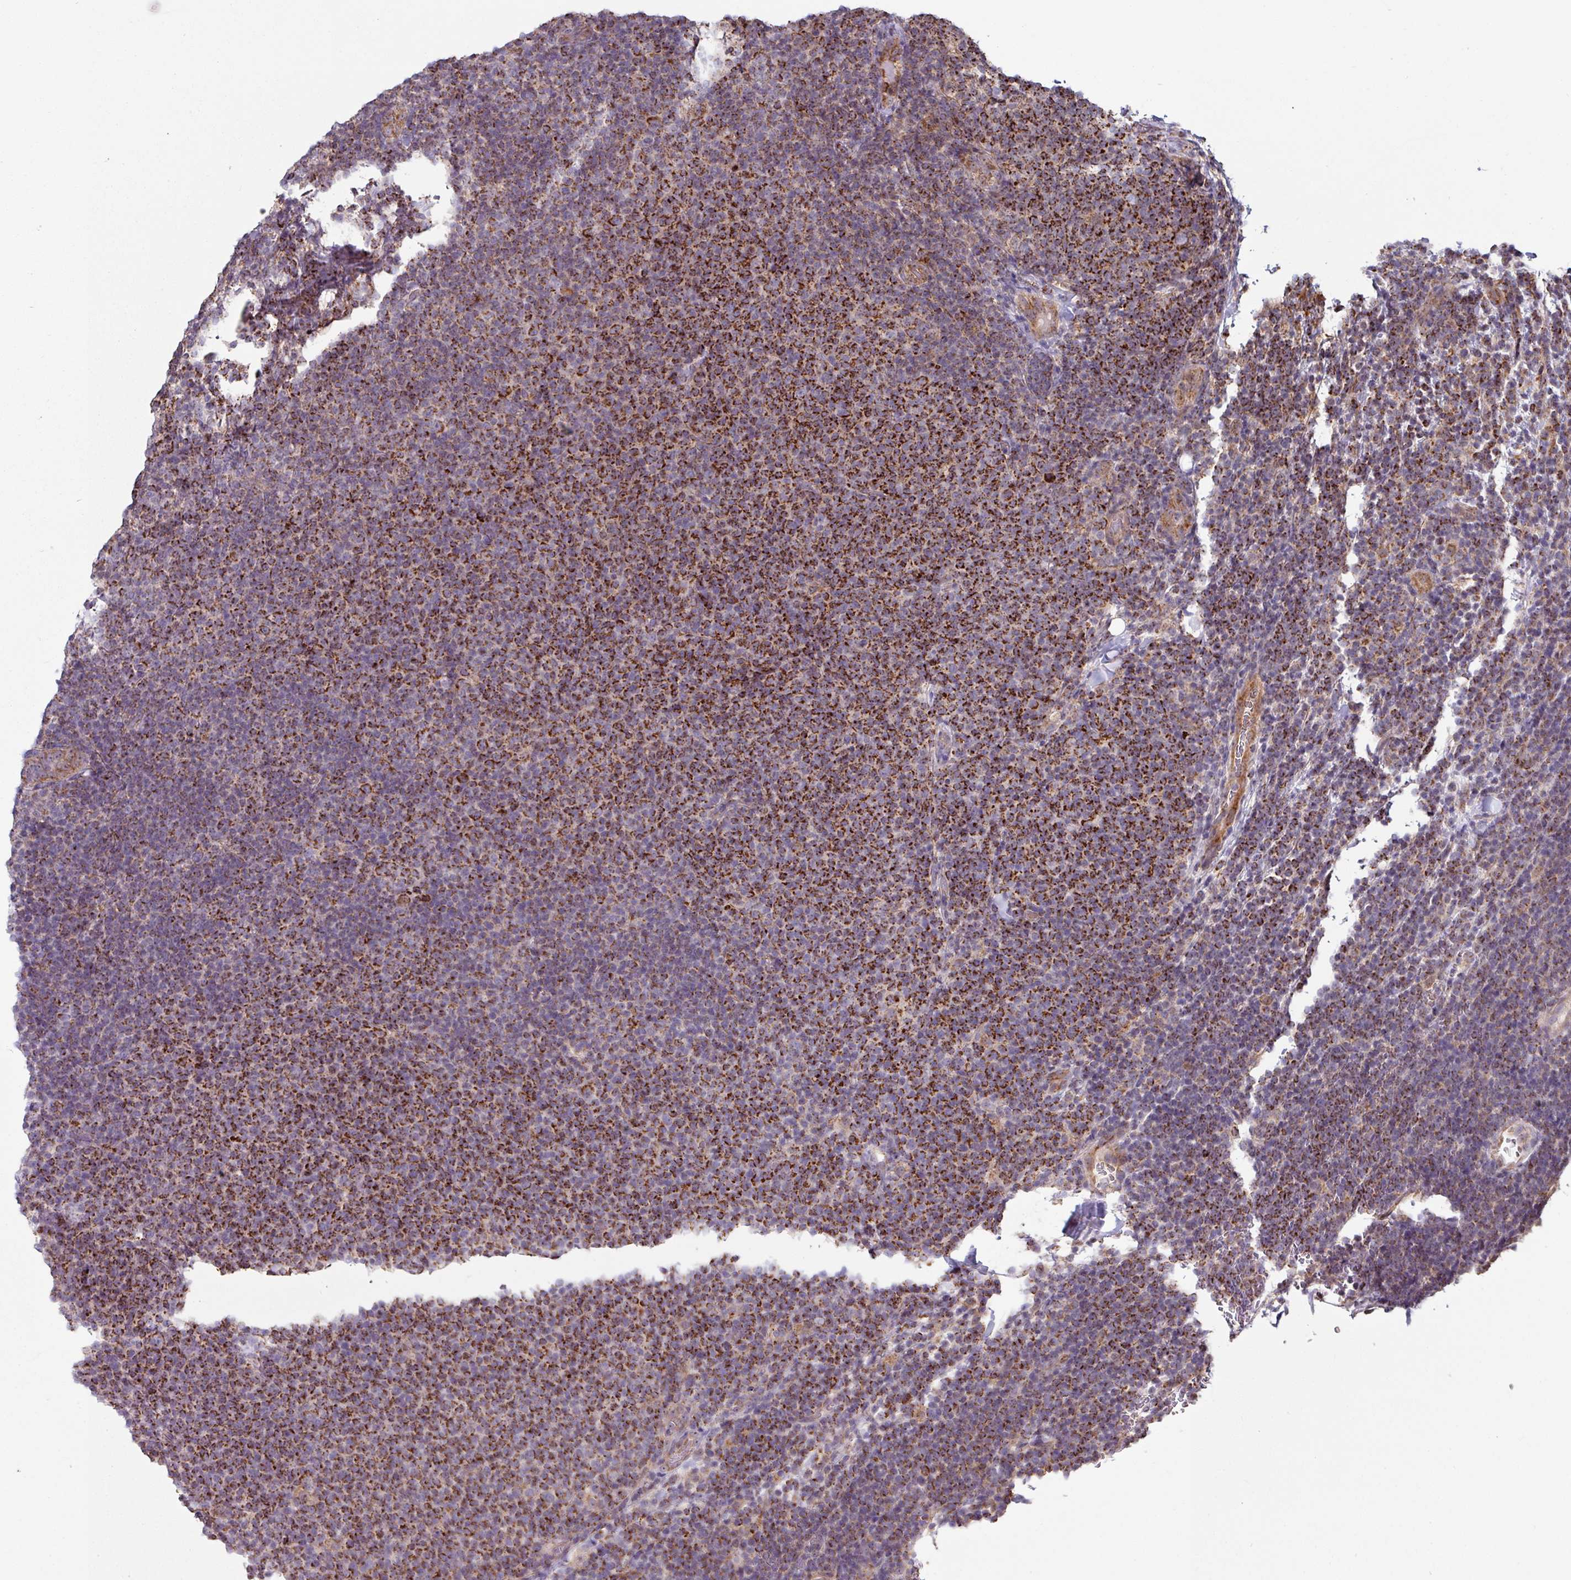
{"staining": {"intensity": "strong", "quantity": ">75%", "location": "cytoplasmic/membranous"}, "tissue": "lymphoma", "cell_type": "Tumor cells", "image_type": "cancer", "snomed": [{"axis": "morphology", "description": "Malignant lymphoma, non-Hodgkin's type, Low grade"}, {"axis": "topography", "description": "Lymph node"}], "caption": "Strong cytoplasmic/membranous expression is seen in about >75% of tumor cells in malignant lymphoma, non-Hodgkin's type (low-grade).", "gene": "OR2D3", "patient": {"sex": "male", "age": 66}}